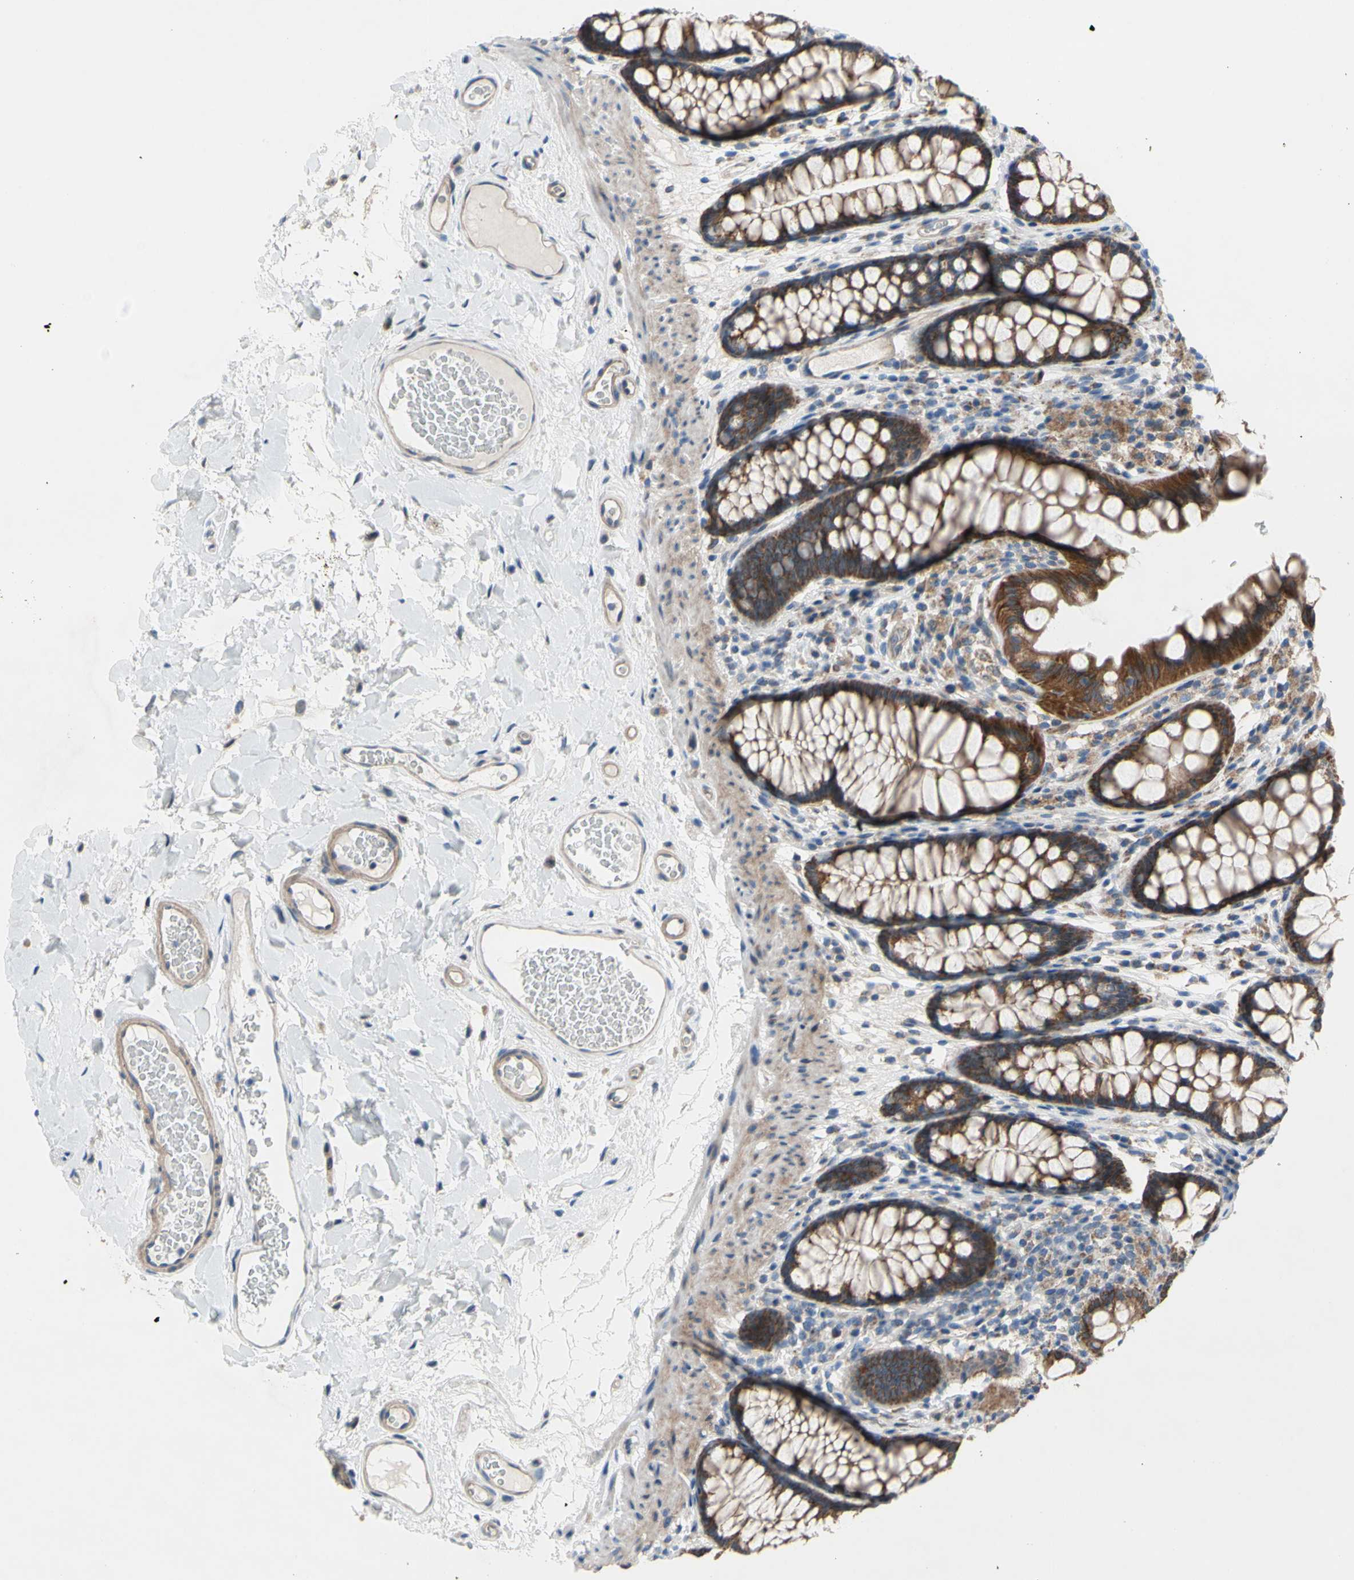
{"staining": {"intensity": "negative", "quantity": "none", "location": "none"}, "tissue": "colon", "cell_type": "Endothelial cells", "image_type": "normal", "snomed": [{"axis": "morphology", "description": "Normal tissue, NOS"}, {"axis": "topography", "description": "Colon"}], "caption": "Endothelial cells are negative for brown protein staining in benign colon. The staining is performed using DAB brown chromogen with nuclei counter-stained in using hematoxylin.", "gene": "GRAMD2B", "patient": {"sex": "female", "age": 55}}